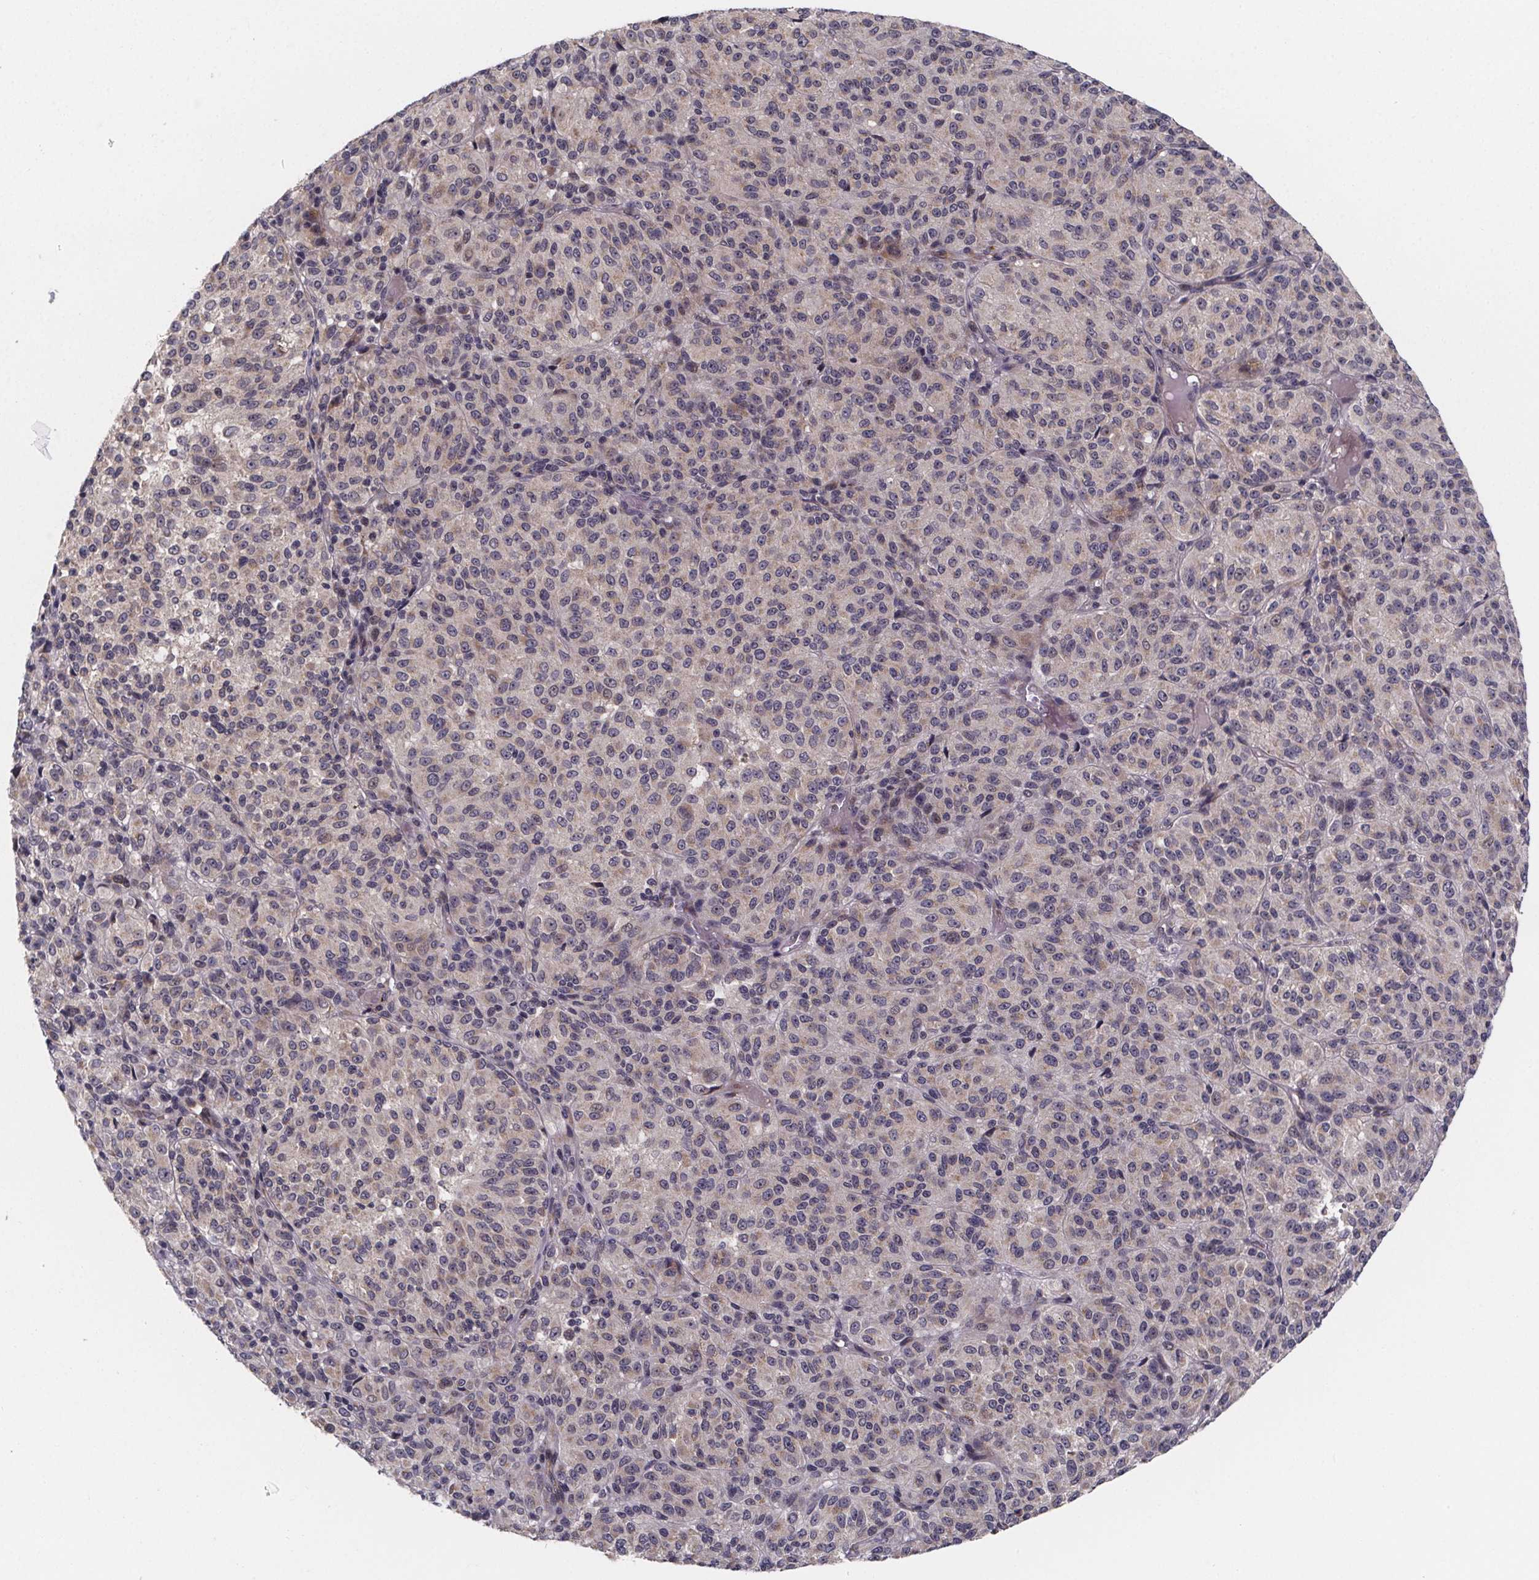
{"staining": {"intensity": "negative", "quantity": "none", "location": "none"}, "tissue": "melanoma", "cell_type": "Tumor cells", "image_type": "cancer", "snomed": [{"axis": "morphology", "description": "Malignant melanoma, Metastatic site"}, {"axis": "topography", "description": "Brain"}], "caption": "High power microscopy photomicrograph of an immunohistochemistry (IHC) image of melanoma, revealing no significant expression in tumor cells.", "gene": "NDST1", "patient": {"sex": "female", "age": 56}}